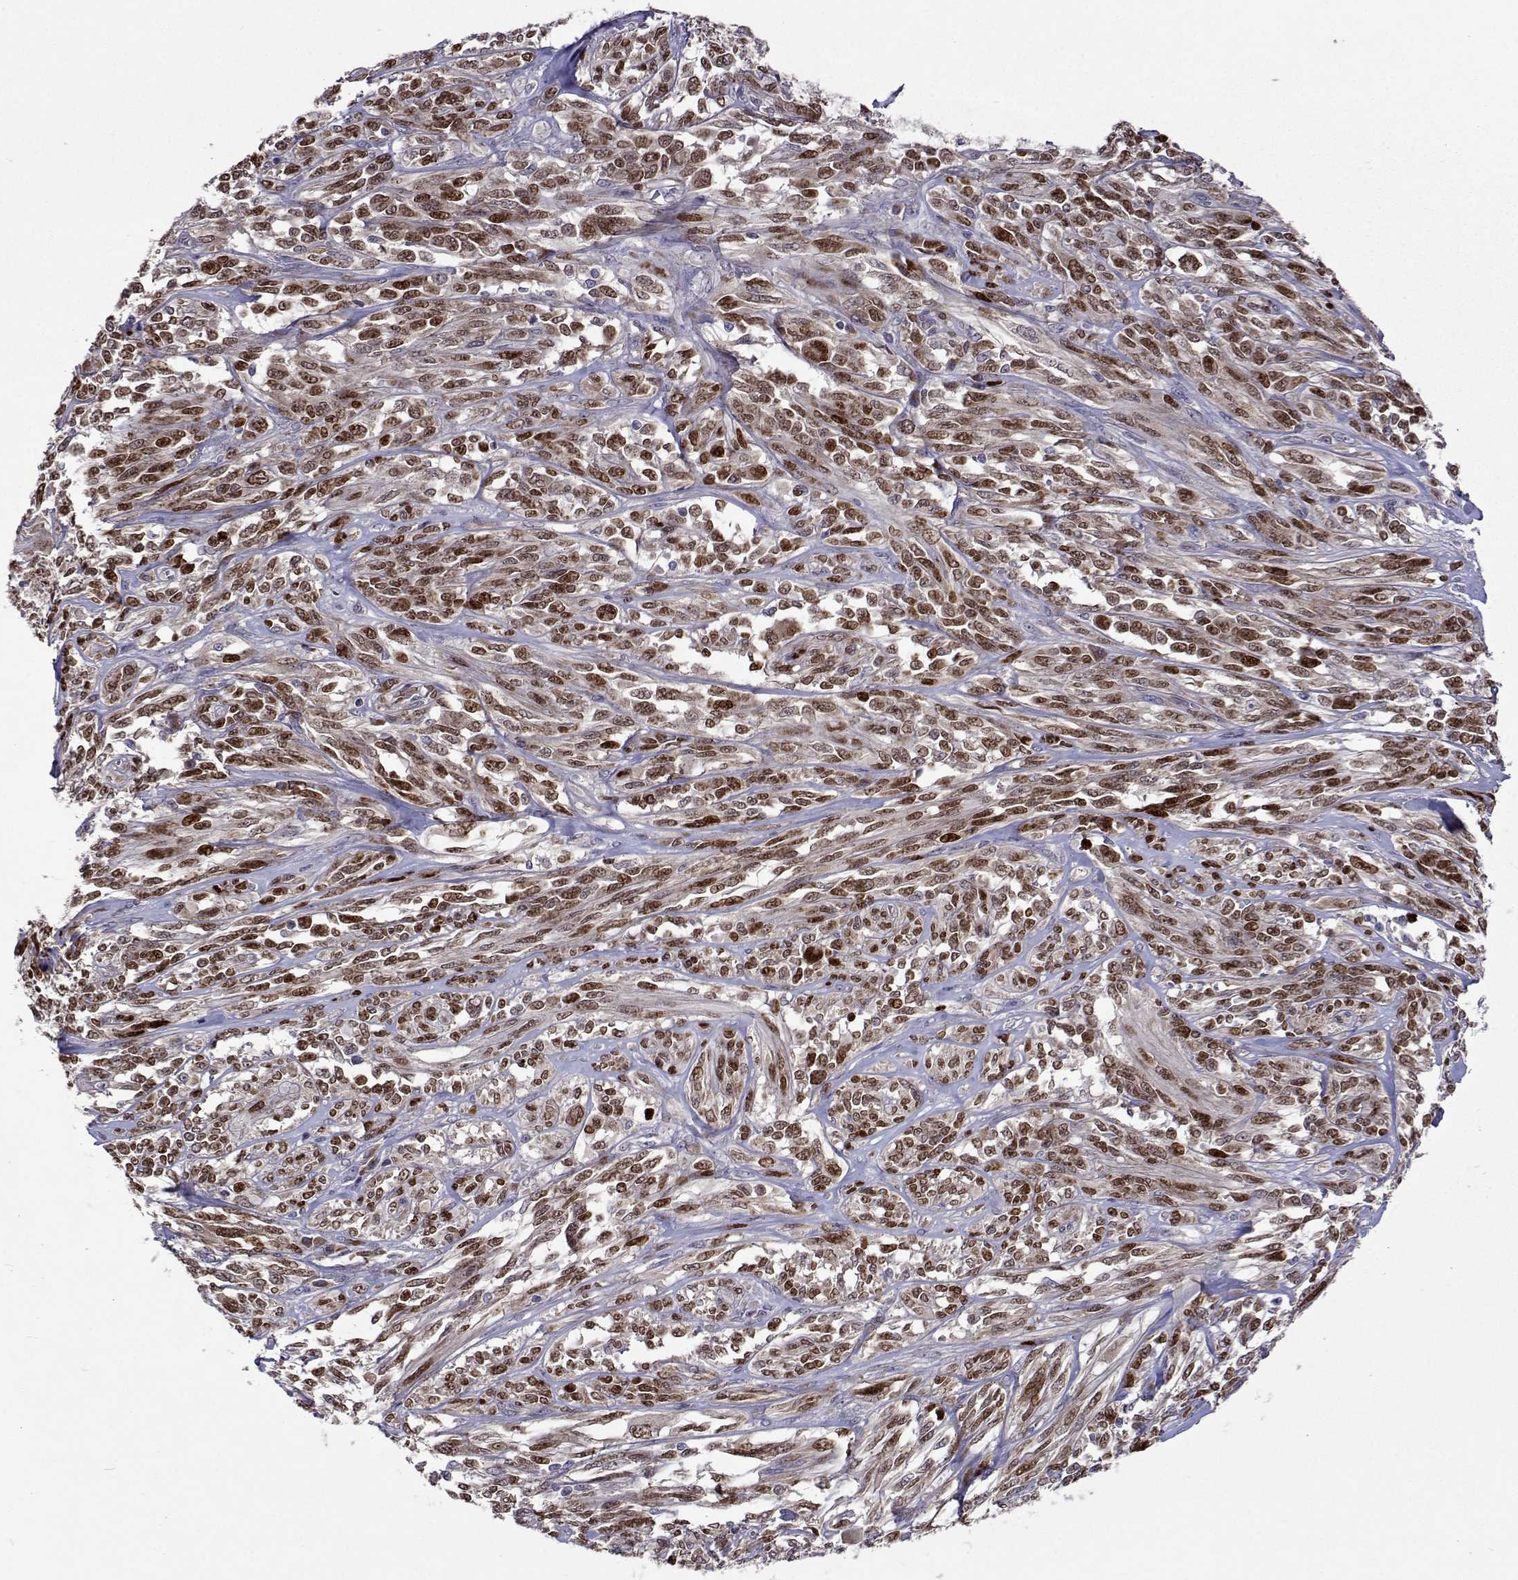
{"staining": {"intensity": "weak", "quantity": ">75%", "location": "cytoplasmic/membranous,nuclear"}, "tissue": "melanoma", "cell_type": "Tumor cells", "image_type": "cancer", "snomed": [{"axis": "morphology", "description": "Malignant melanoma, NOS"}, {"axis": "topography", "description": "Skin"}], "caption": "IHC of malignant melanoma displays low levels of weak cytoplasmic/membranous and nuclear positivity in about >75% of tumor cells. (brown staining indicates protein expression, while blue staining denotes nuclei).", "gene": "TARBP2", "patient": {"sex": "female", "age": 91}}